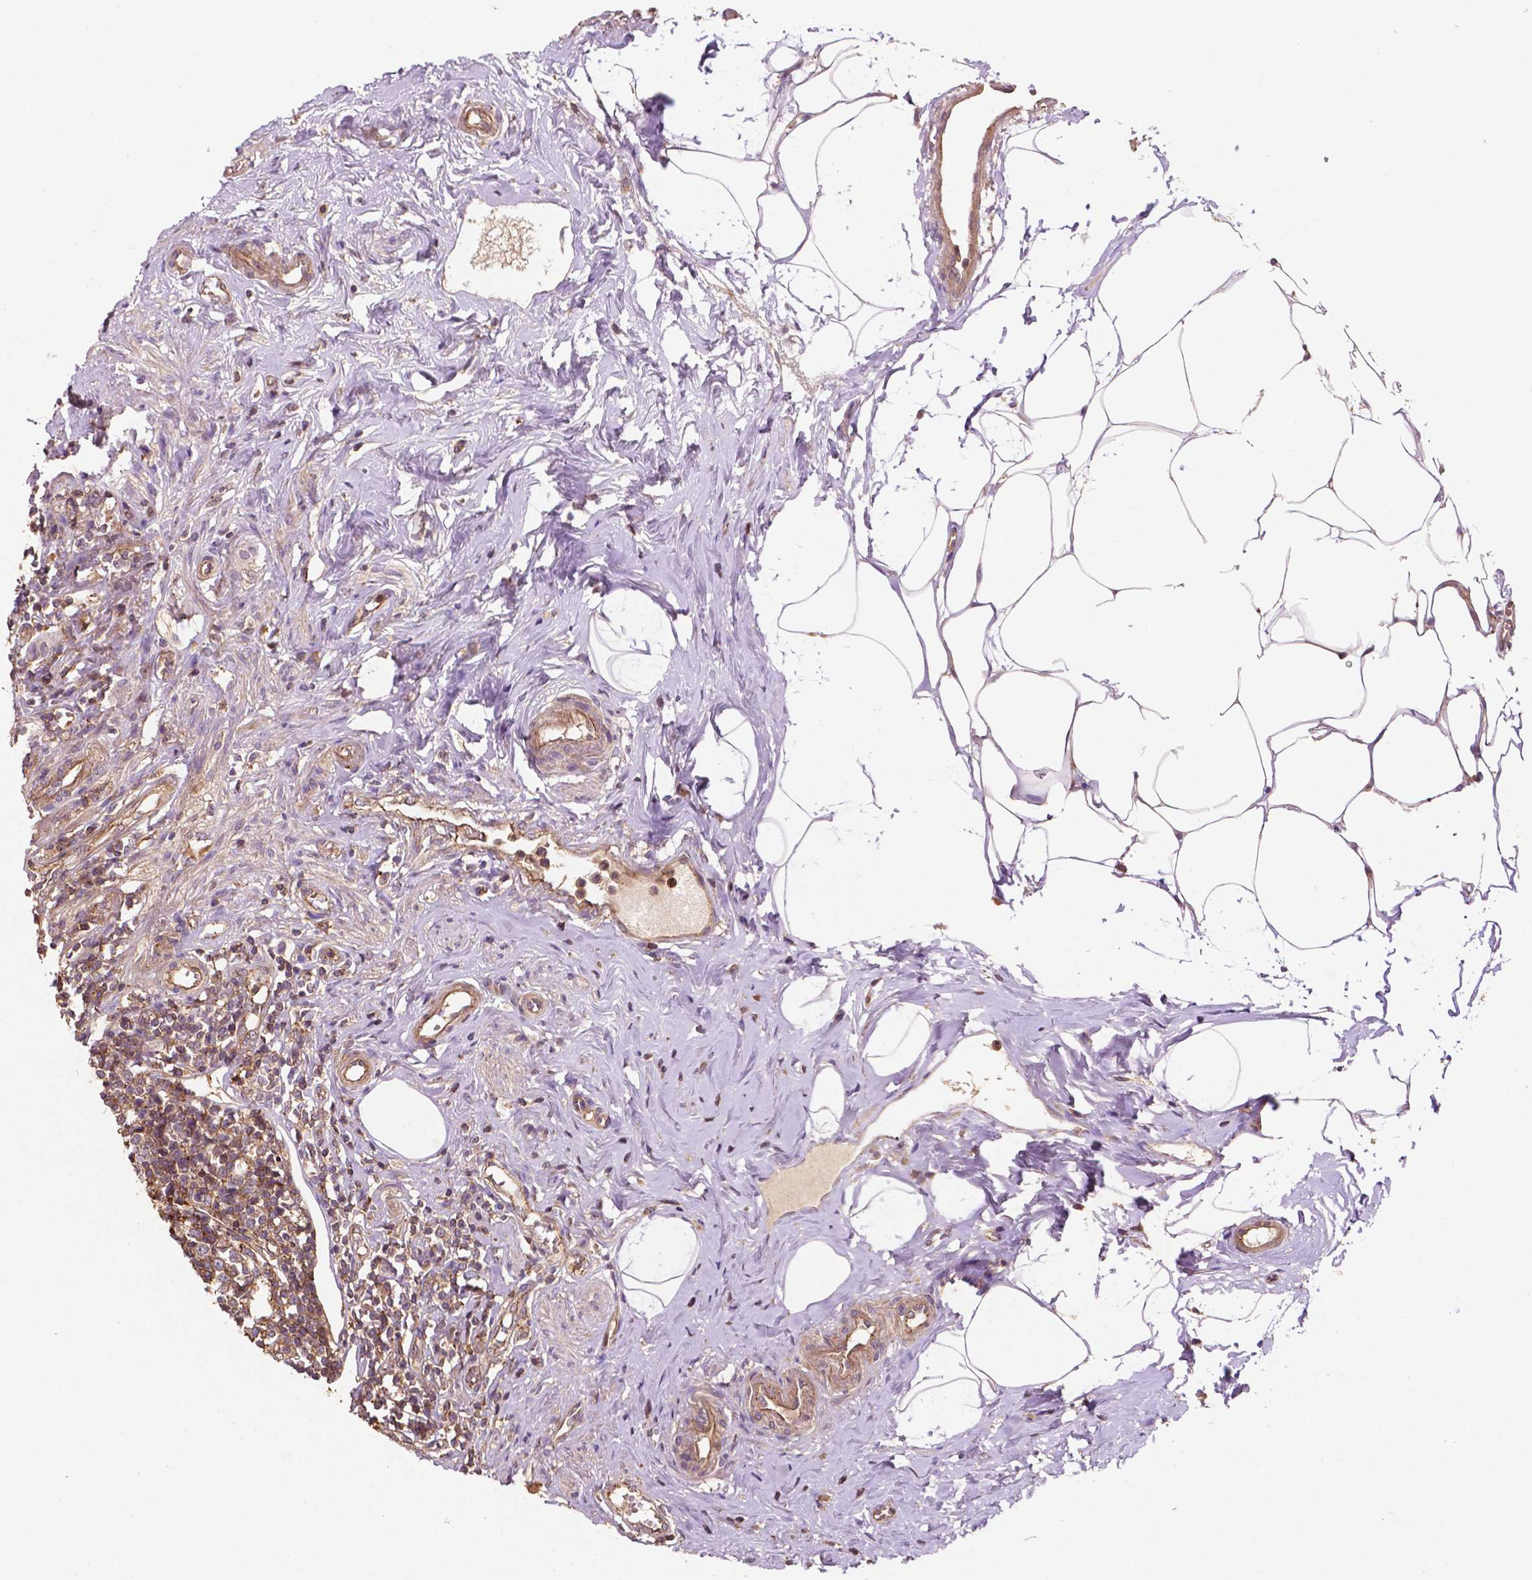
{"staining": {"intensity": "moderate", "quantity": ">75%", "location": "cytoplasmic/membranous"}, "tissue": "appendix", "cell_type": "Glandular cells", "image_type": "normal", "snomed": [{"axis": "morphology", "description": "Normal tissue, NOS"}, {"axis": "morphology", "description": "Carcinoma, endometroid"}, {"axis": "topography", "description": "Appendix"}, {"axis": "topography", "description": "Colon"}], "caption": "DAB immunohistochemical staining of benign appendix exhibits moderate cytoplasmic/membranous protein expression in about >75% of glandular cells. The staining was performed using DAB to visualize the protein expression in brown, while the nuclei were stained in blue with hematoxylin (Magnification: 20x).", "gene": "ZMYND19", "patient": {"sex": "female", "age": 60}}